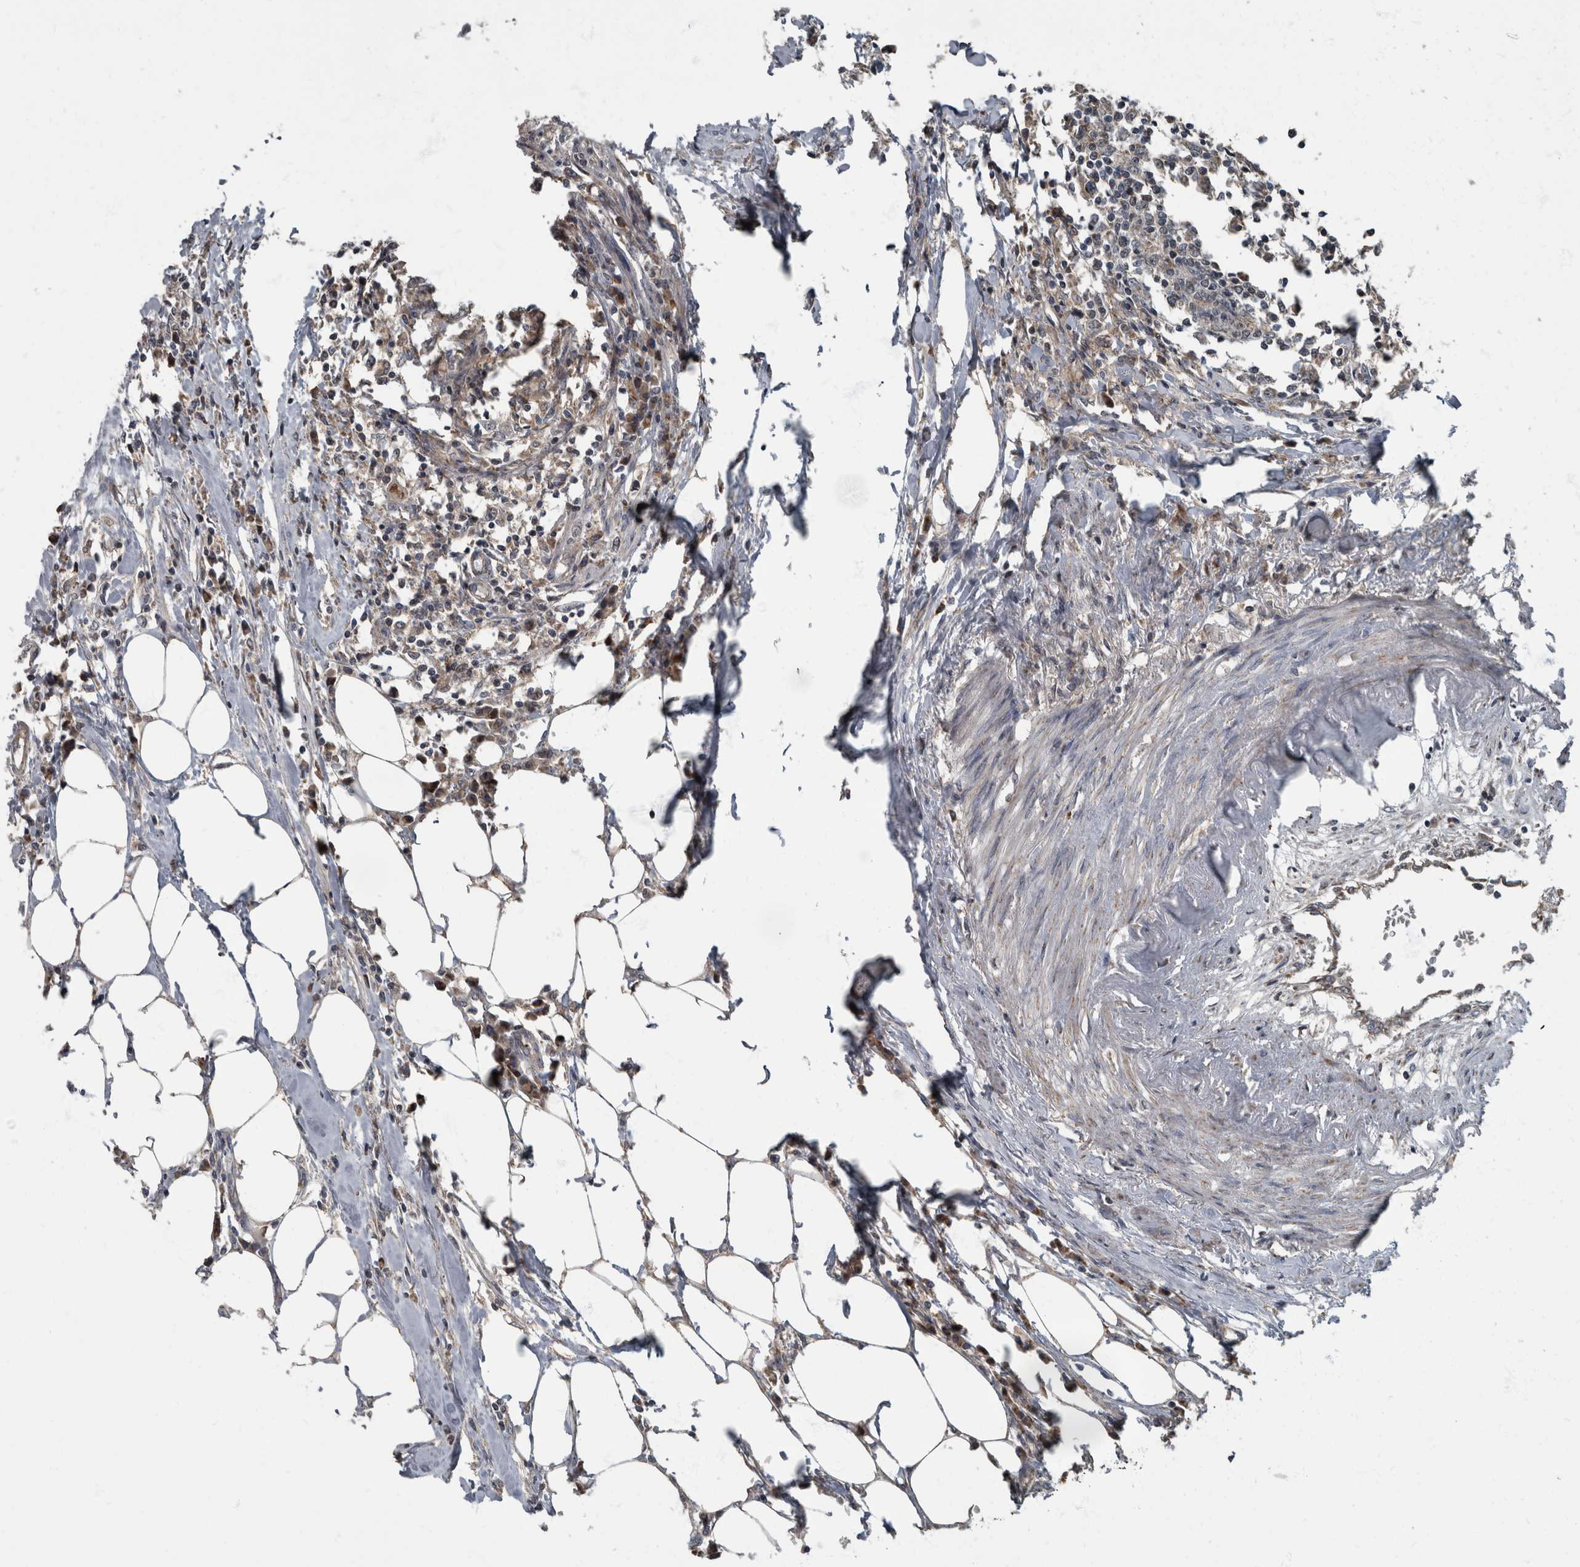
{"staining": {"intensity": "weak", "quantity": "25%-75%", "location": "cytoplasmic/membranous"}, "tissue": "colorectal cancer", "cell_type": "Tumor cells", "image_type": "cancer", "snomed": [{"axis": "morphology", "description": "Adenocarcinoma, NOS"}, {"axis": "topography", "description": "Colon"}], "caption": "IHC micrograph of human colorectal cancer (adenocarcinoma) stained for a protein (brown), which displays low levels of weak cytoplasmic/membranous positivity in about 25%-75% of tumor cells.", "gene": "RABGGTB", "patient": {"sex": "male", "age": 71}}